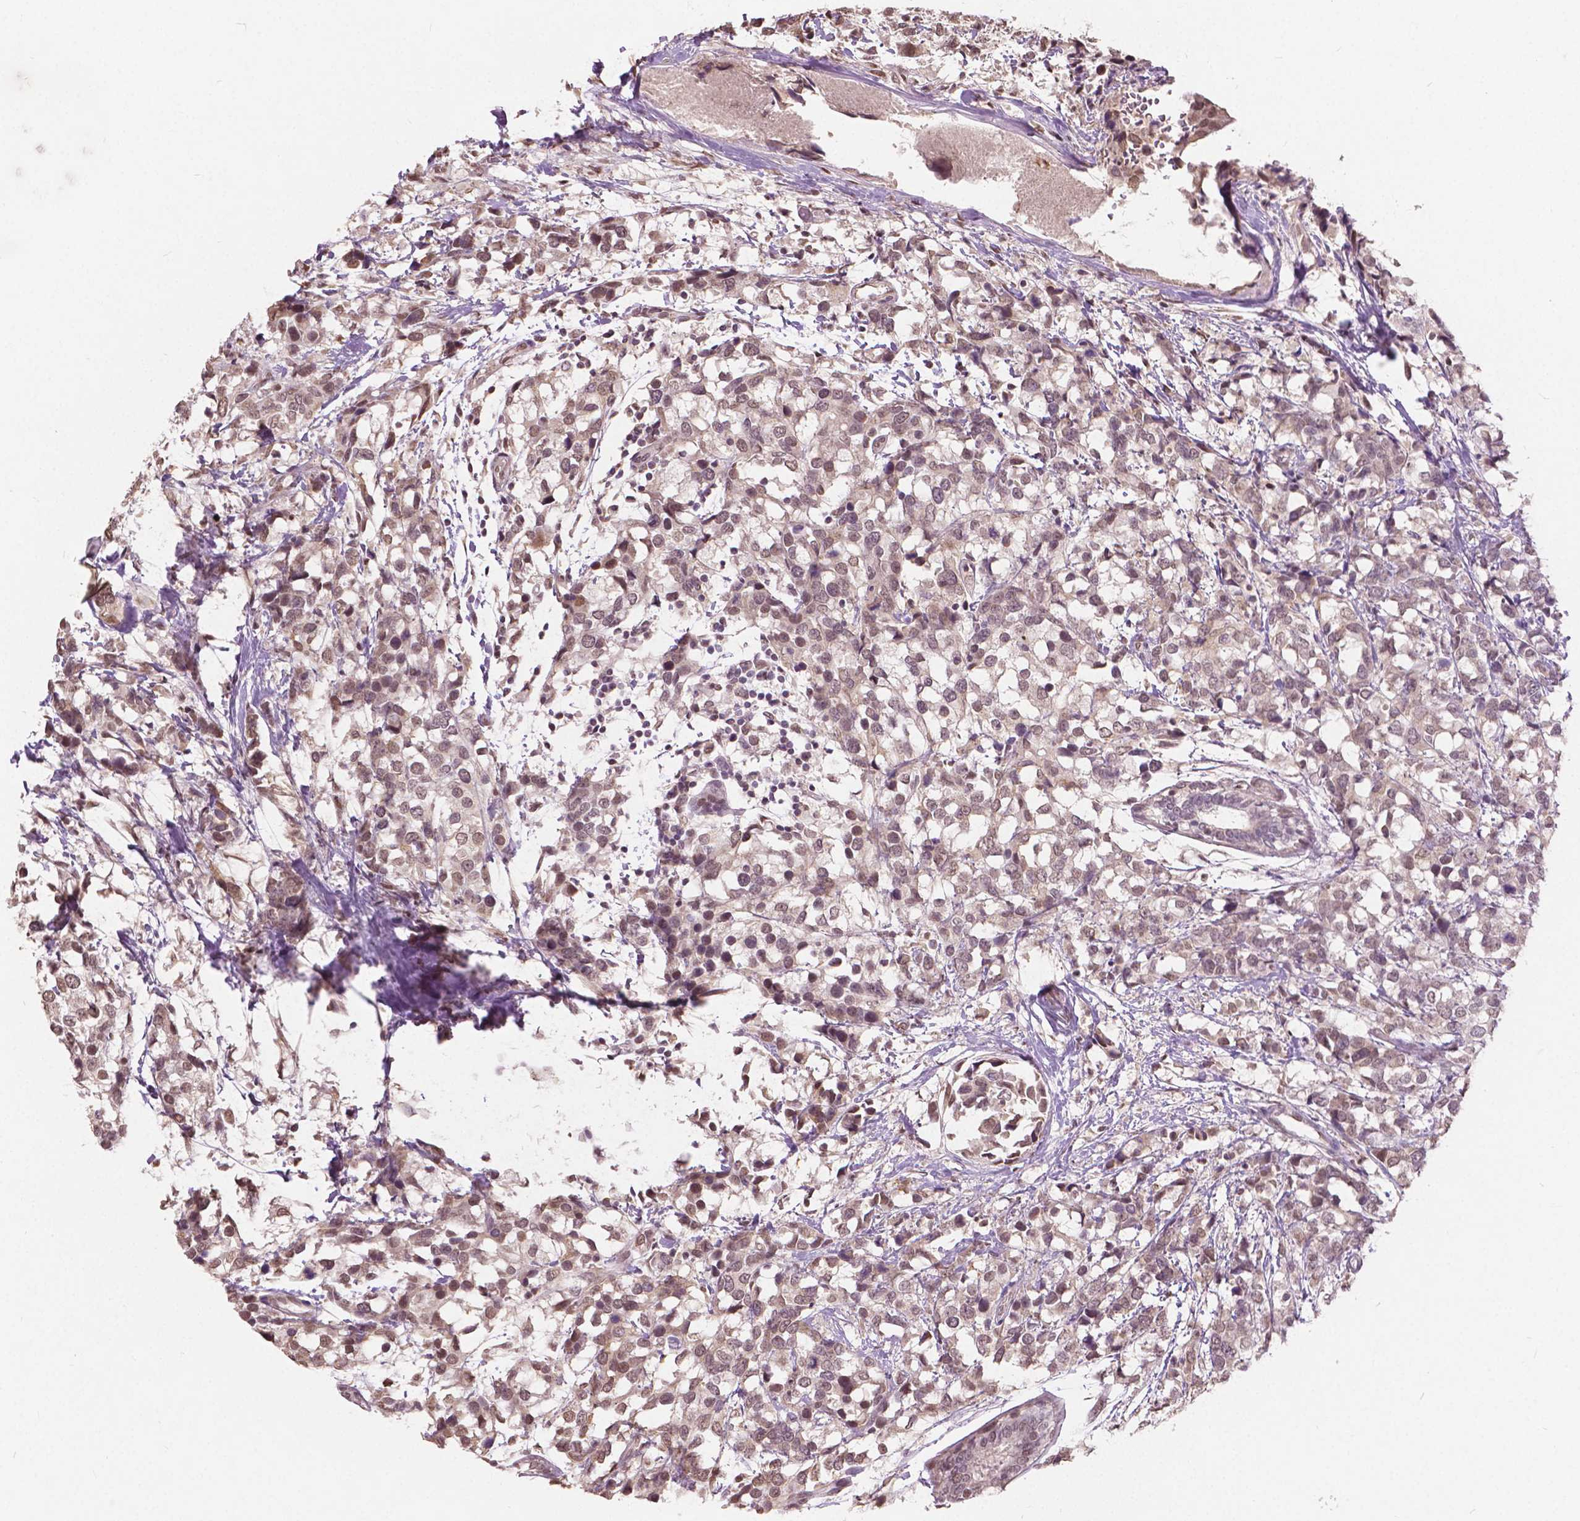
{"staining": {"intensity": "moderate", "quantity": ">75%", "location": "nuclear"}, "tissue": "breast cancer", "cell_type": "Tumor cells", "image_type": "cancer", "snomed": [{"axis": "morphology", "description": "Lobular carcinoma"}, {"axis": "topography", "description": "Breast"}], "caption": "This is a micrograph of IHC staining of breast lobular carcinoma, which shows moderate positivity in the nuclear of tumor cells.", "gene": "HOXA10", "patient": {"sex": "female", "age": 59}}